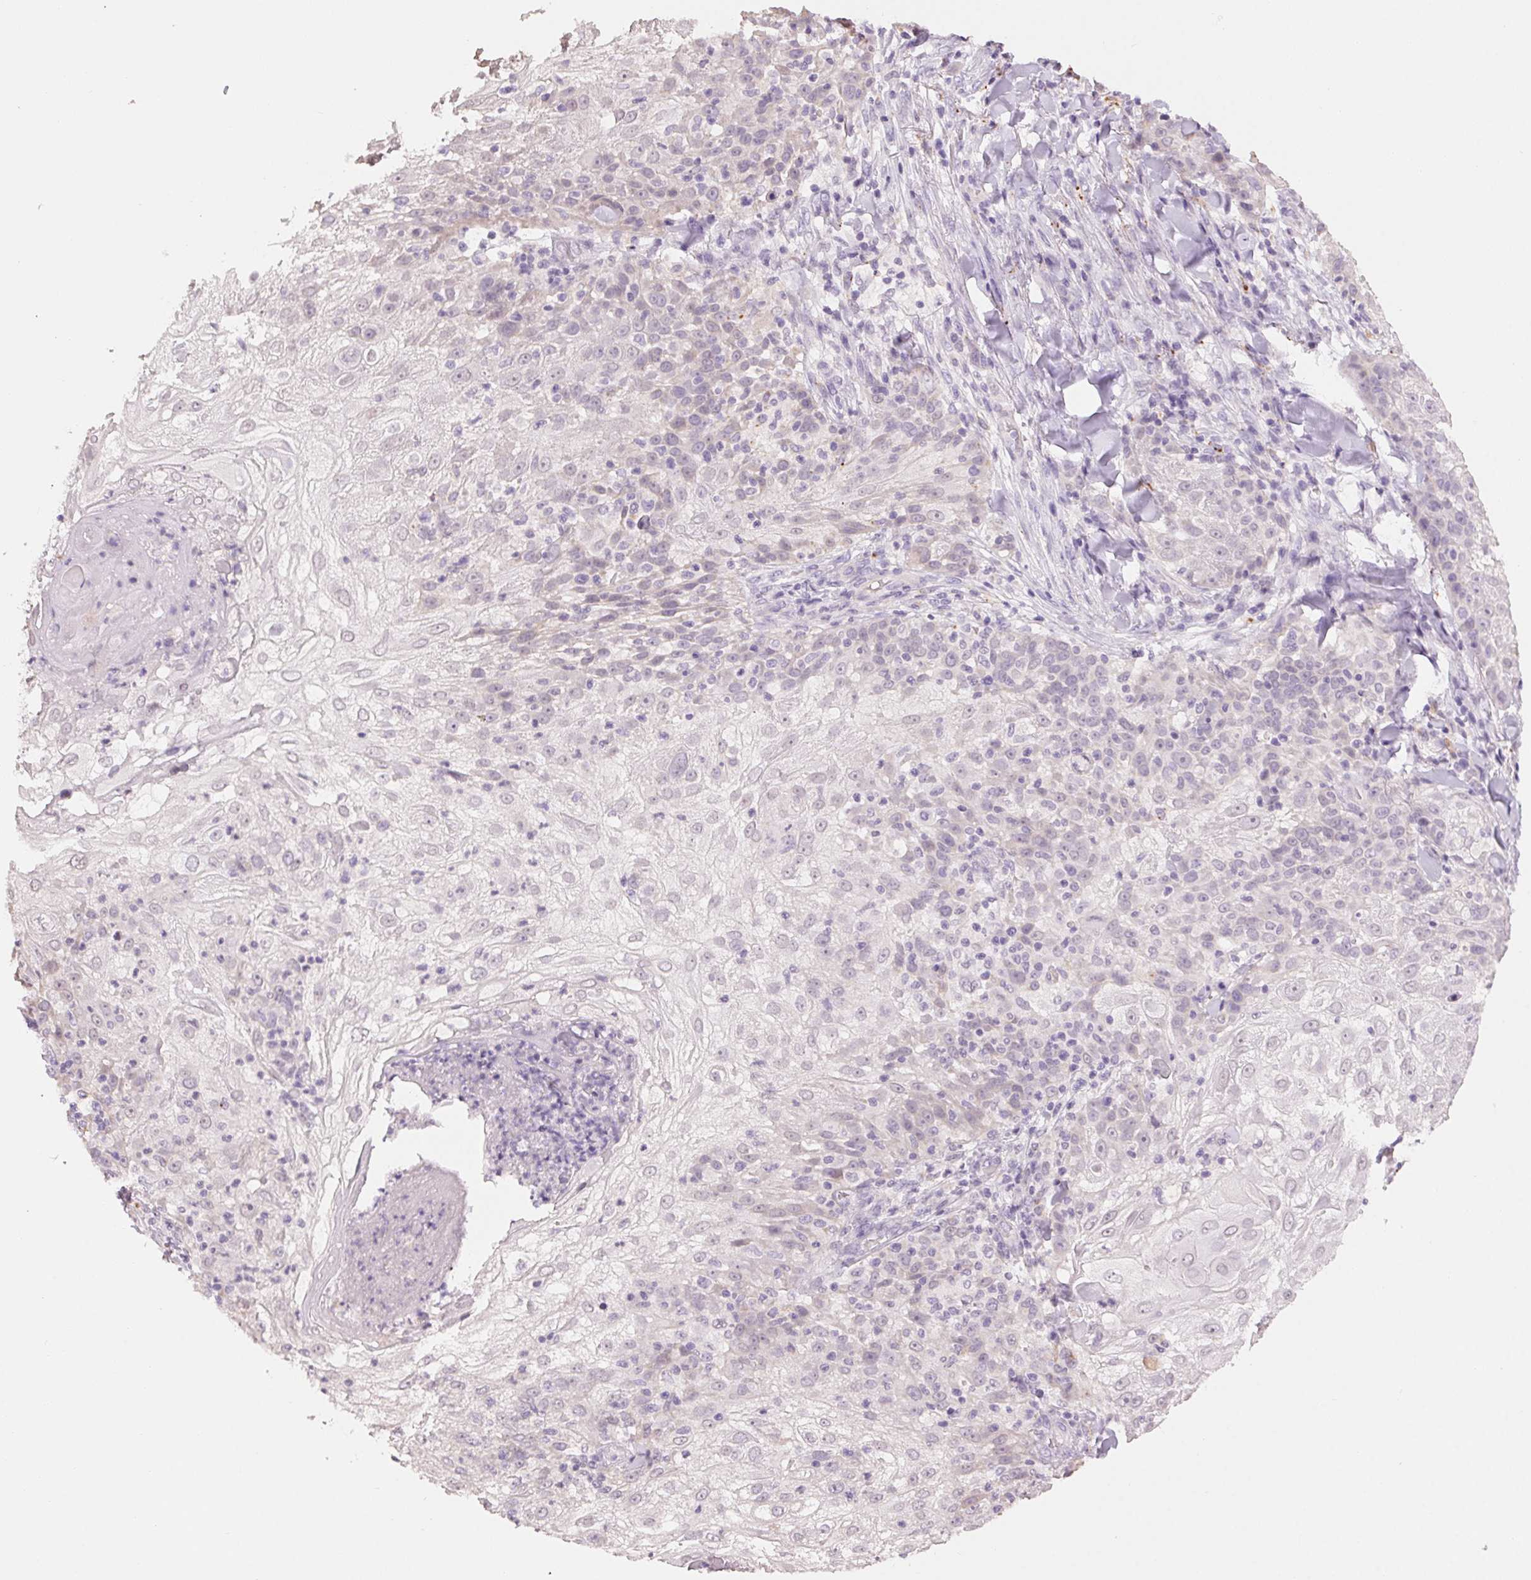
{"staining": {"intensity": "negative", "quantity": "none", "location": "none"}, "tissue": "skin cancer", "cell_type": "Tumor cells", "image_type": "cancer", "snomed": [{"axis": "morphology", "description": "Normal tissue, NOS"}, {"axis": "morphology", "description": "Squamous cell carcinoma, NOS"}, {"axis": "topography", "description": "Skin"}], "caption": "This histopathology image is of squamous cell carcinoma (skin) stained with immunohistochemistry (IHC) to label a protein in brown with the nuclei are counter-stained blue. There is no staining in tumor cells.", "gene": "MPO", "patient": {"sex": "female", "age": 83}}